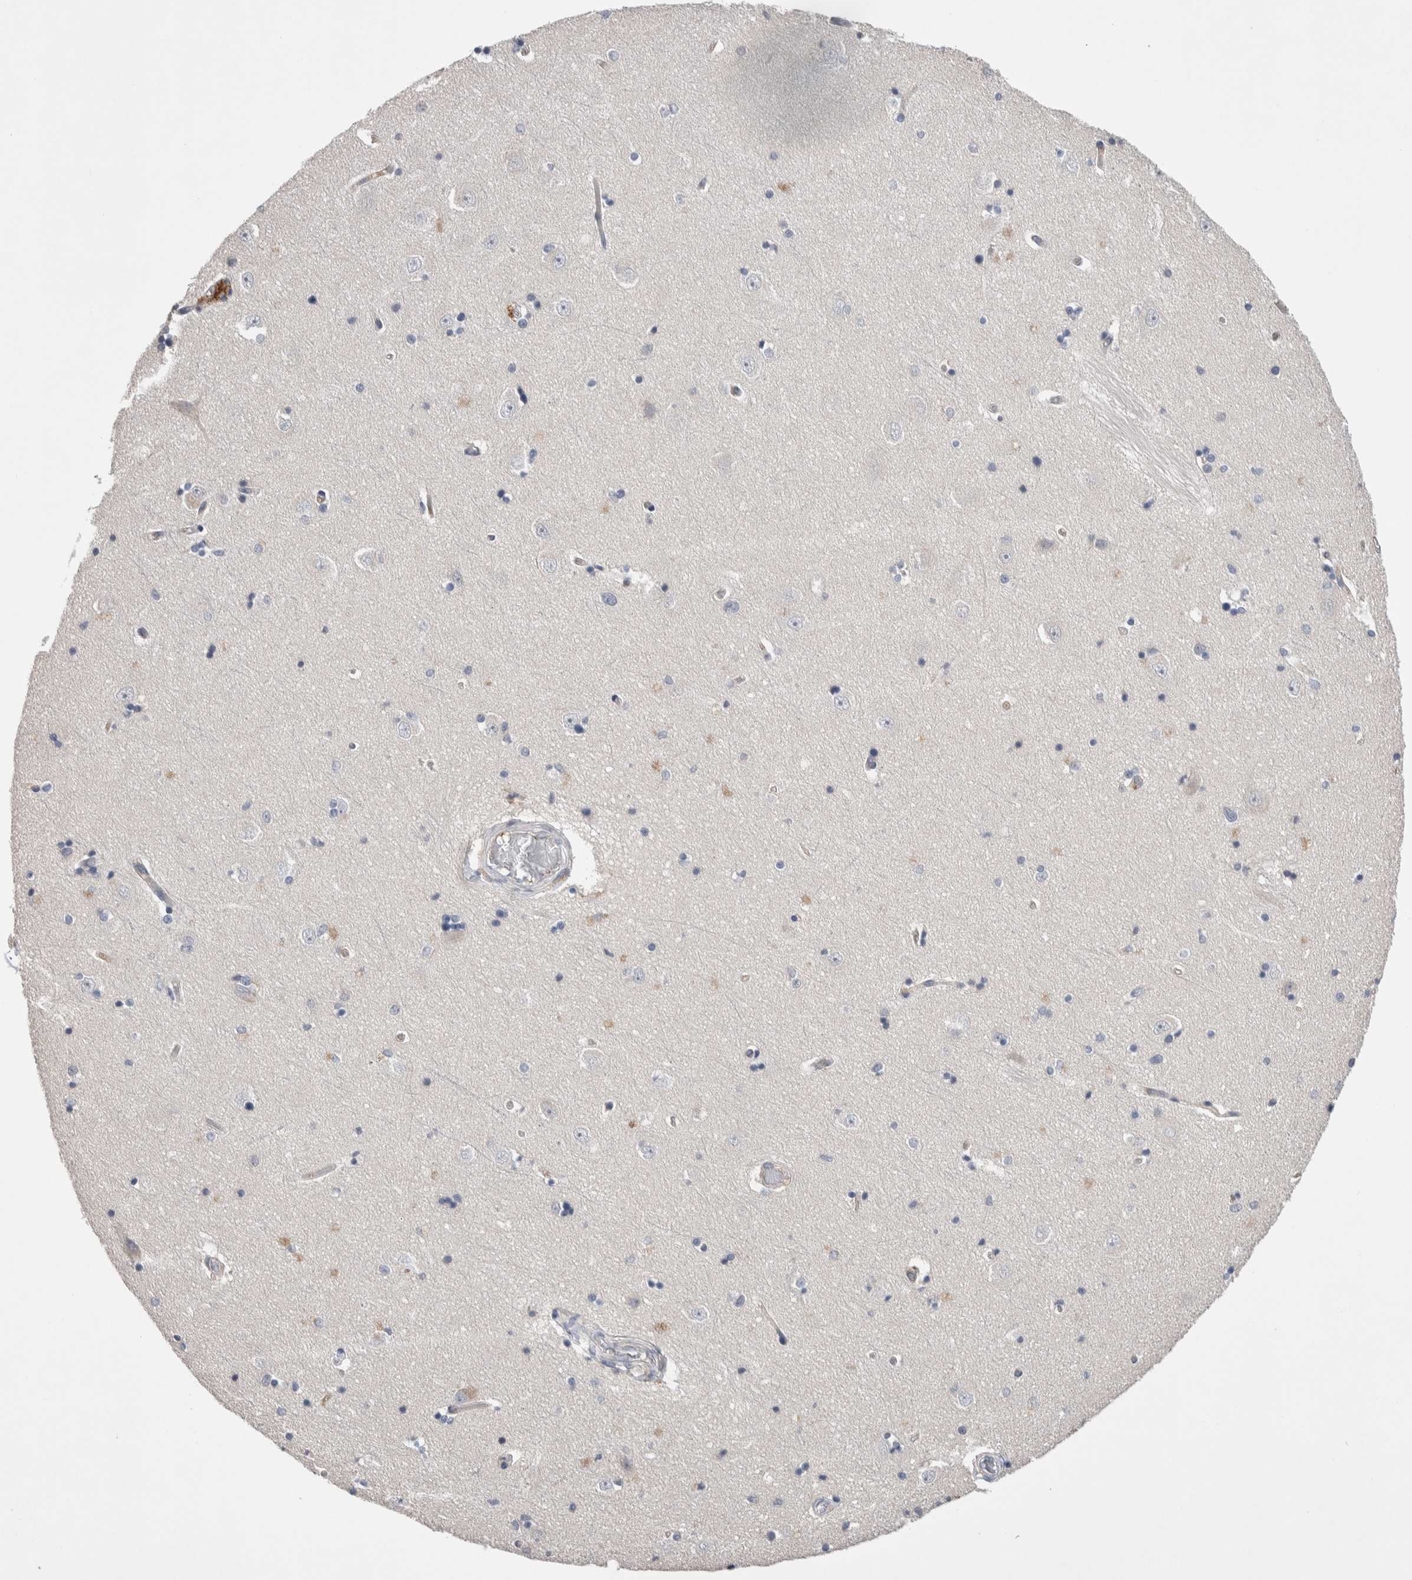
{"staining": {"intensity": "negative", "quantity": "none", "location": "none"}, "tissue": "hippocampus", "cell_type": "Glial cells", "image_type": "normal", "snomed": [{"axis": "morphology", "description": "Normal tissue, NOS"}, {"axis": "topography", "description": "Hippocampus"}], "caption": "High power microscopy photomicrograph of an immunohistochemistry photomicrograph of benign hippocampus, revealing no significant staining in glial cells.", "gene": "CEP131", "patient": {"sex": "male", "age": 45}}